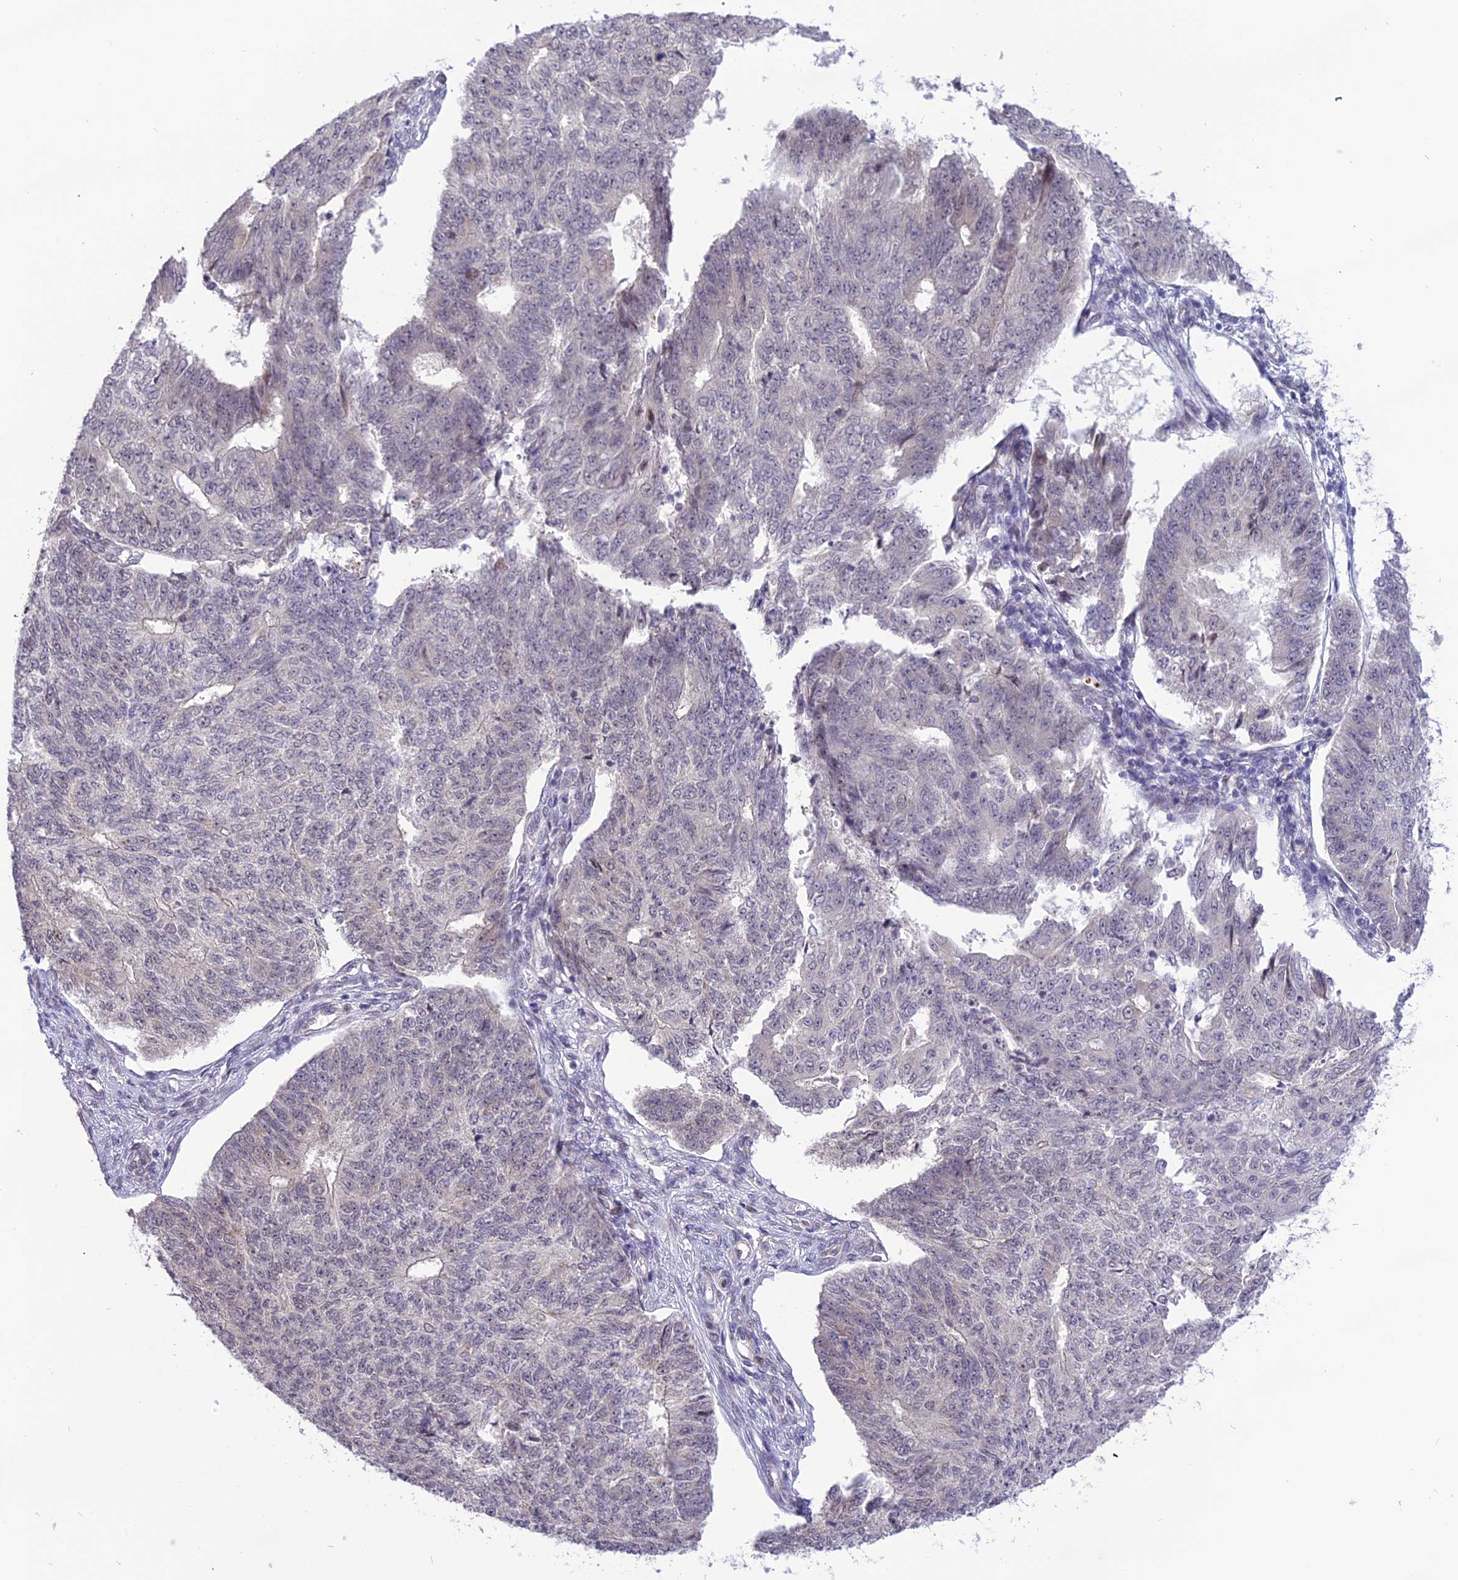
{"staining": {"intensity": "negative", "quantity": "none", "location": "none"}, "tissue": "endometrial cancer", "cell_type": "Tumor cells", "image_type": "cancer", "snomed": [{"axis": "morphology", "description": "Adenocarcinoma, NOS"}, {"axis": "topography", "description": "Endometrium"}], "caption": "Histopathology image shows no protein positivity in tumor cells of endometrial adenocarcinoma tissue.", "gene": "ZNF837", "patient": {"sex": "female", "age": 32}}